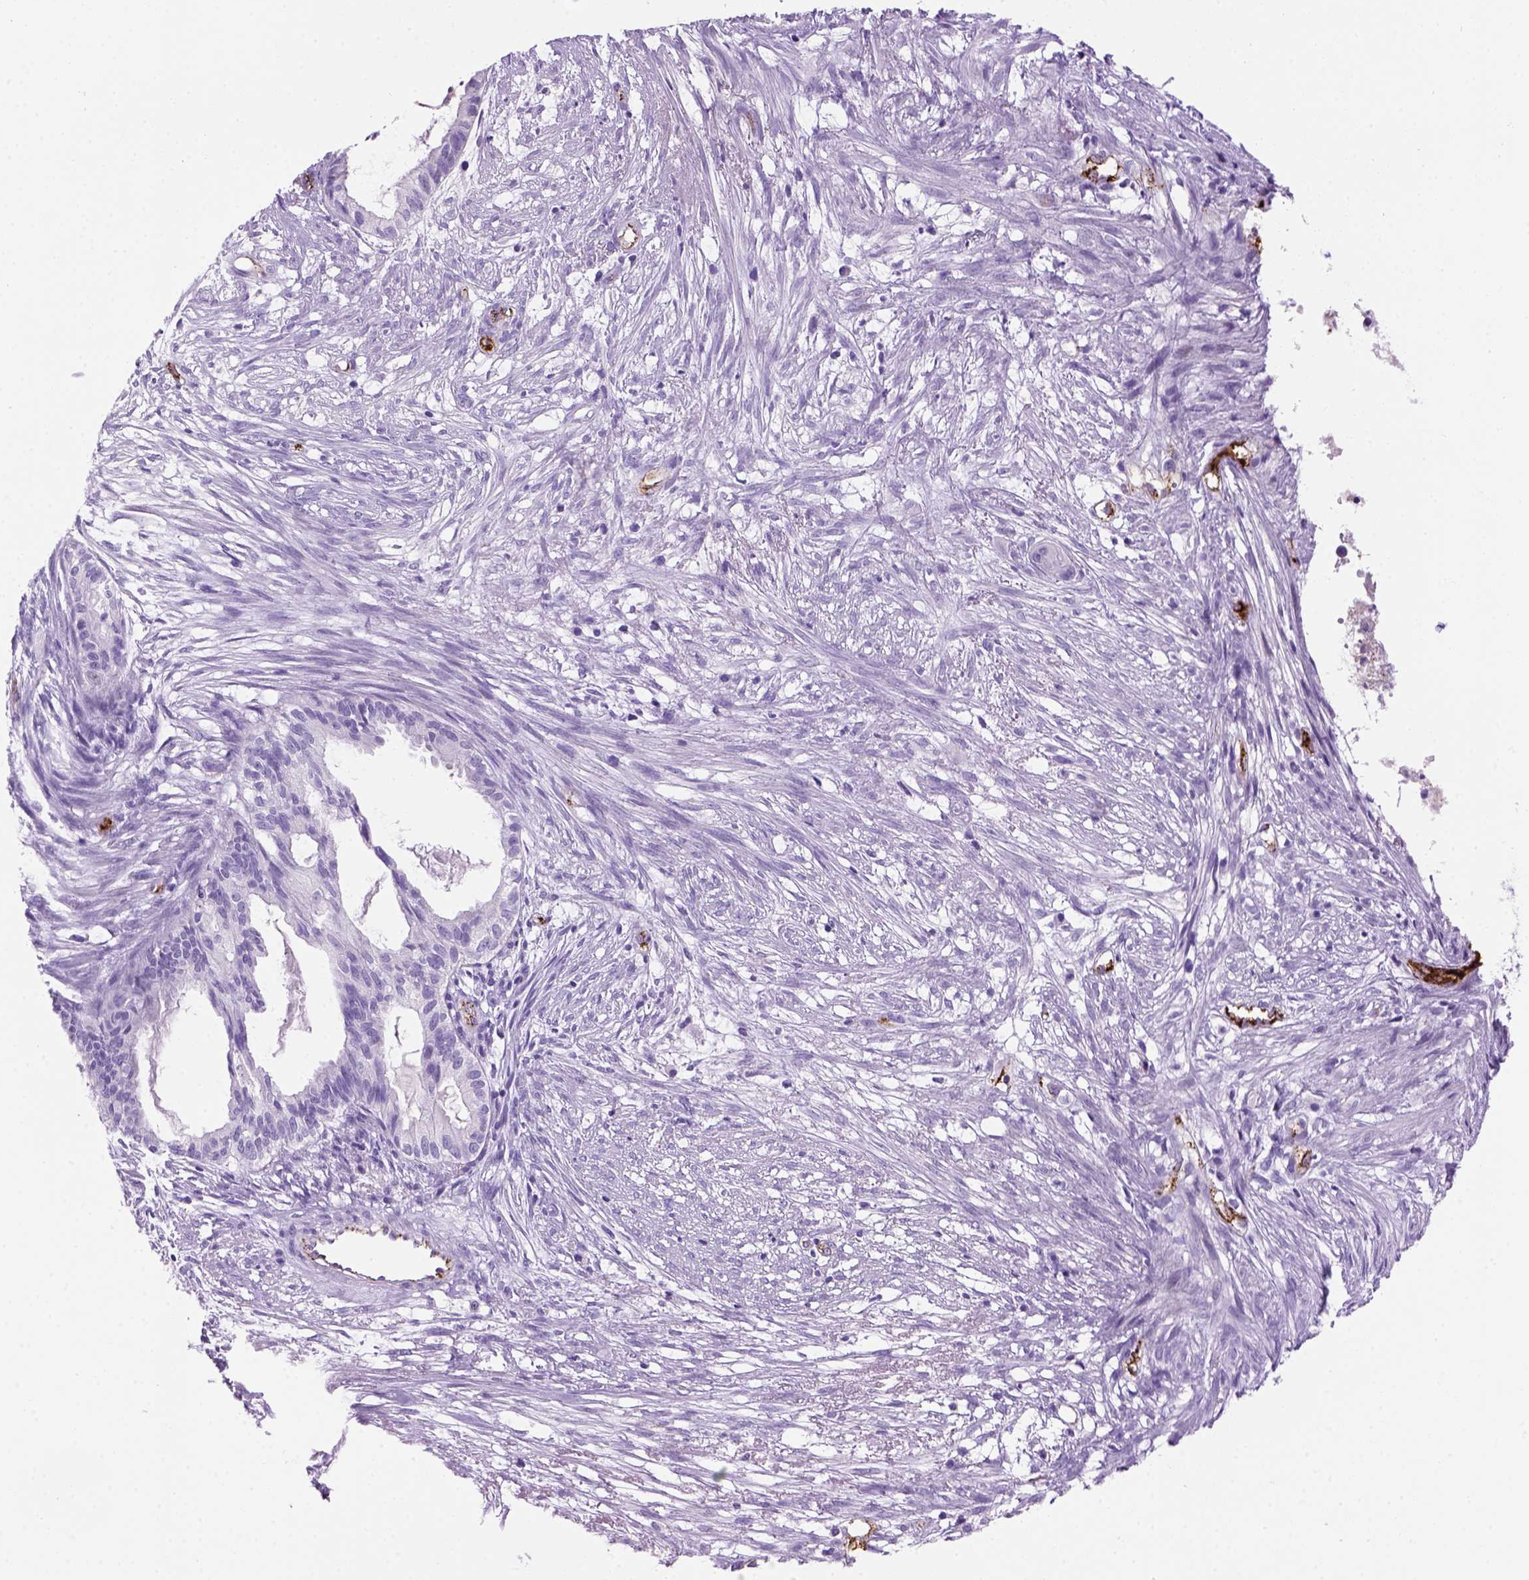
{"staining": {"intensity": "negative", "quantity": "none", "location": "none"}, "tissue": "endometrial cancer", "cell_type": "Tumor cells", "image_type": "cancer", "snomed": [{"axis": "morphology", "description": "Adenocarcinoma, NOS"}, {"axis": "topography", "description": "Endometrium"}], "caption": "A high-resolution photomicrograph shows immunohistochemistry staining of endometrial cancer (adenocarcinoma), which exhibits no significant positivity in tumor cells. (Immunohistochemistry (ihc), brightfield microscopy, high magnification).", "gene": "VWF", "patient": {"sex": "female", "age": 86}}